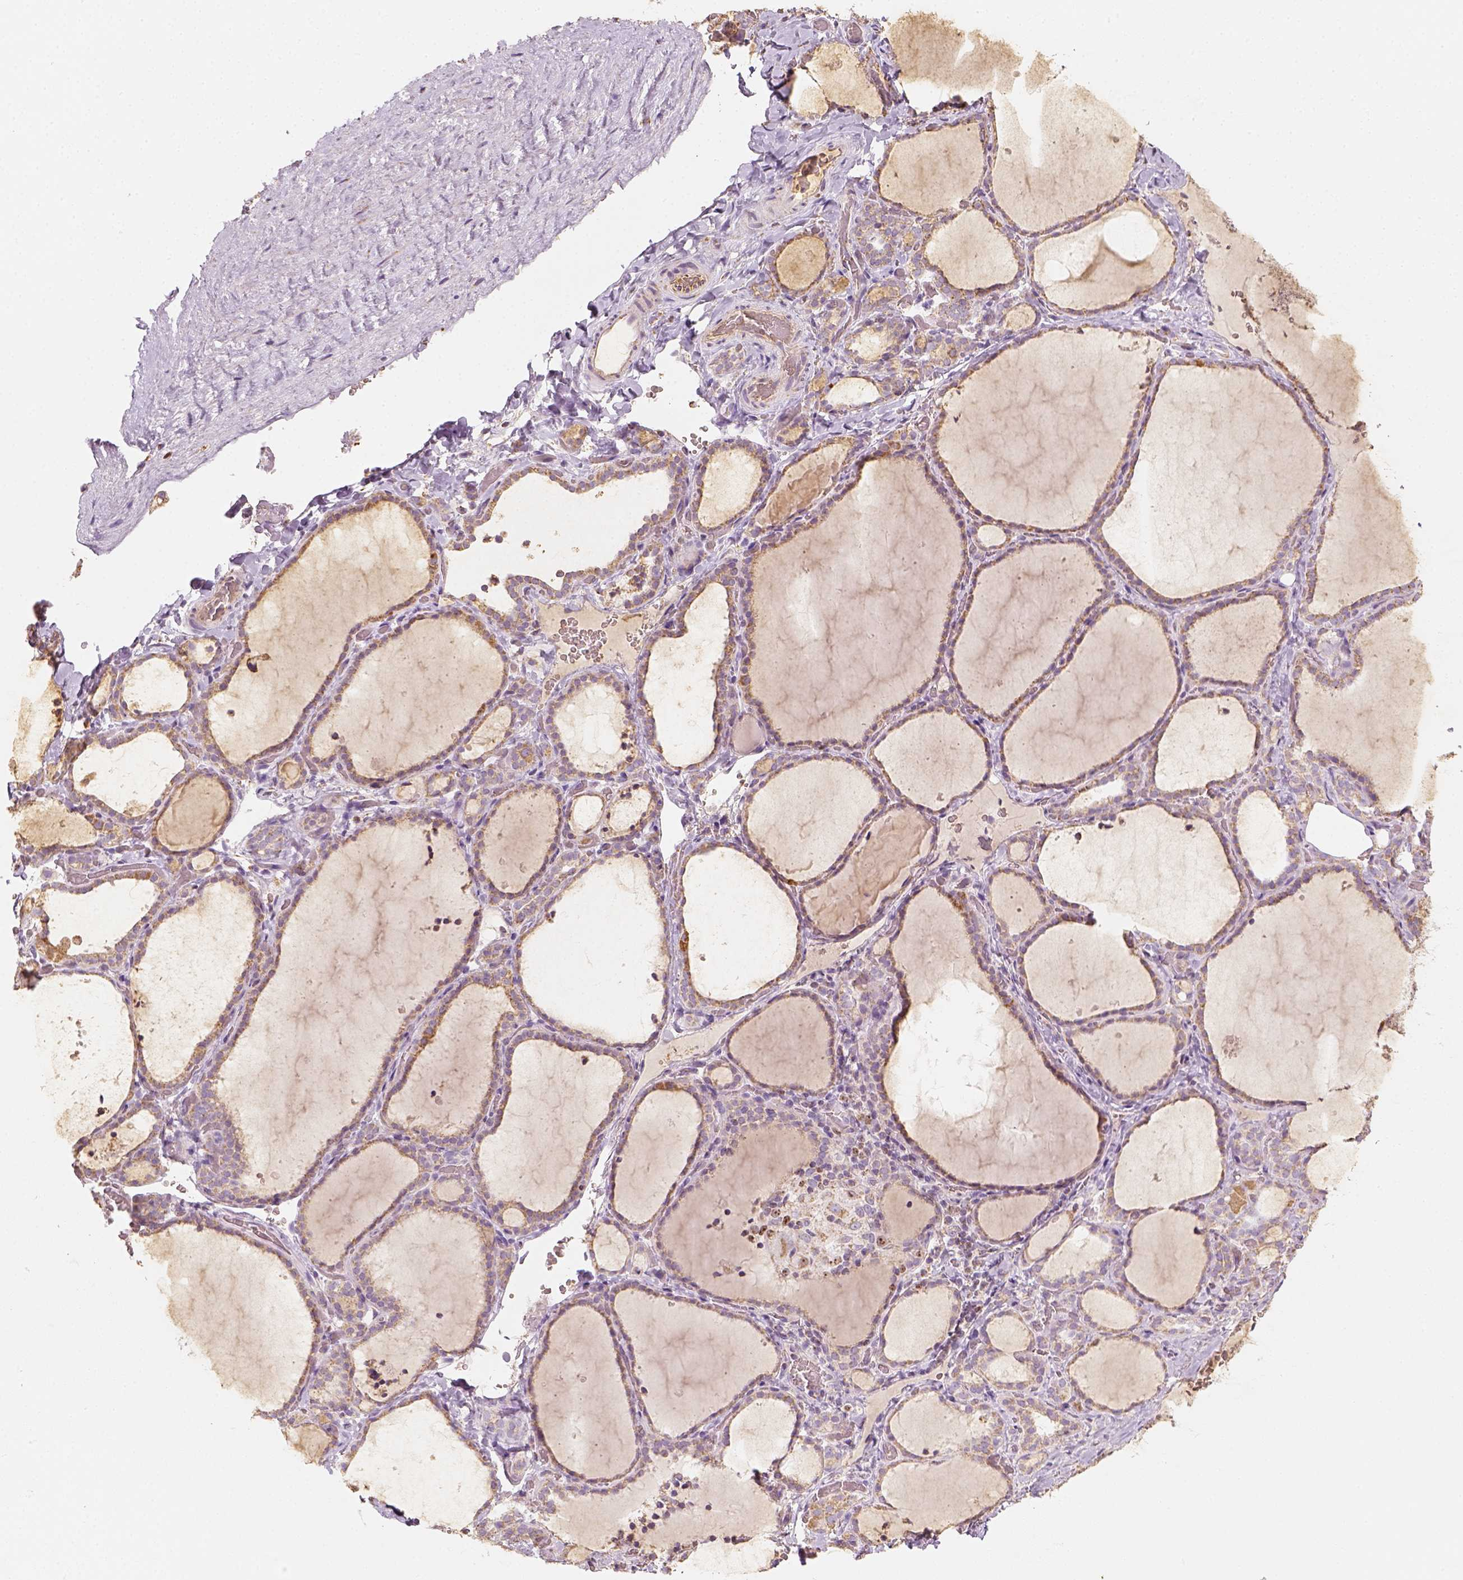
{"staining": {"intensity": "moderate", "quantity": ">75%", "location": "cytoplasmic/membranous"}, "tissue": "thyroid gland", "cell_type": "Glandular cells", "image_type": "normal", "snomed": [{"axis": "morphology", "description": "Normal tissue, NOS"}, {"axis": "topography", "description": "Thyroid gland"}], "caption": "IHC micrograph of normal thyroid gland: human thyroid gland stained using IHC exhibits medium levels of moderate protein expression localized specifically in the cytoplasmic/membranous of glandular cells, appearing as a cytoplasmic/membranous brown color.", "gene": "LCA5", "patient": {"sex": "female", "age": 22}}